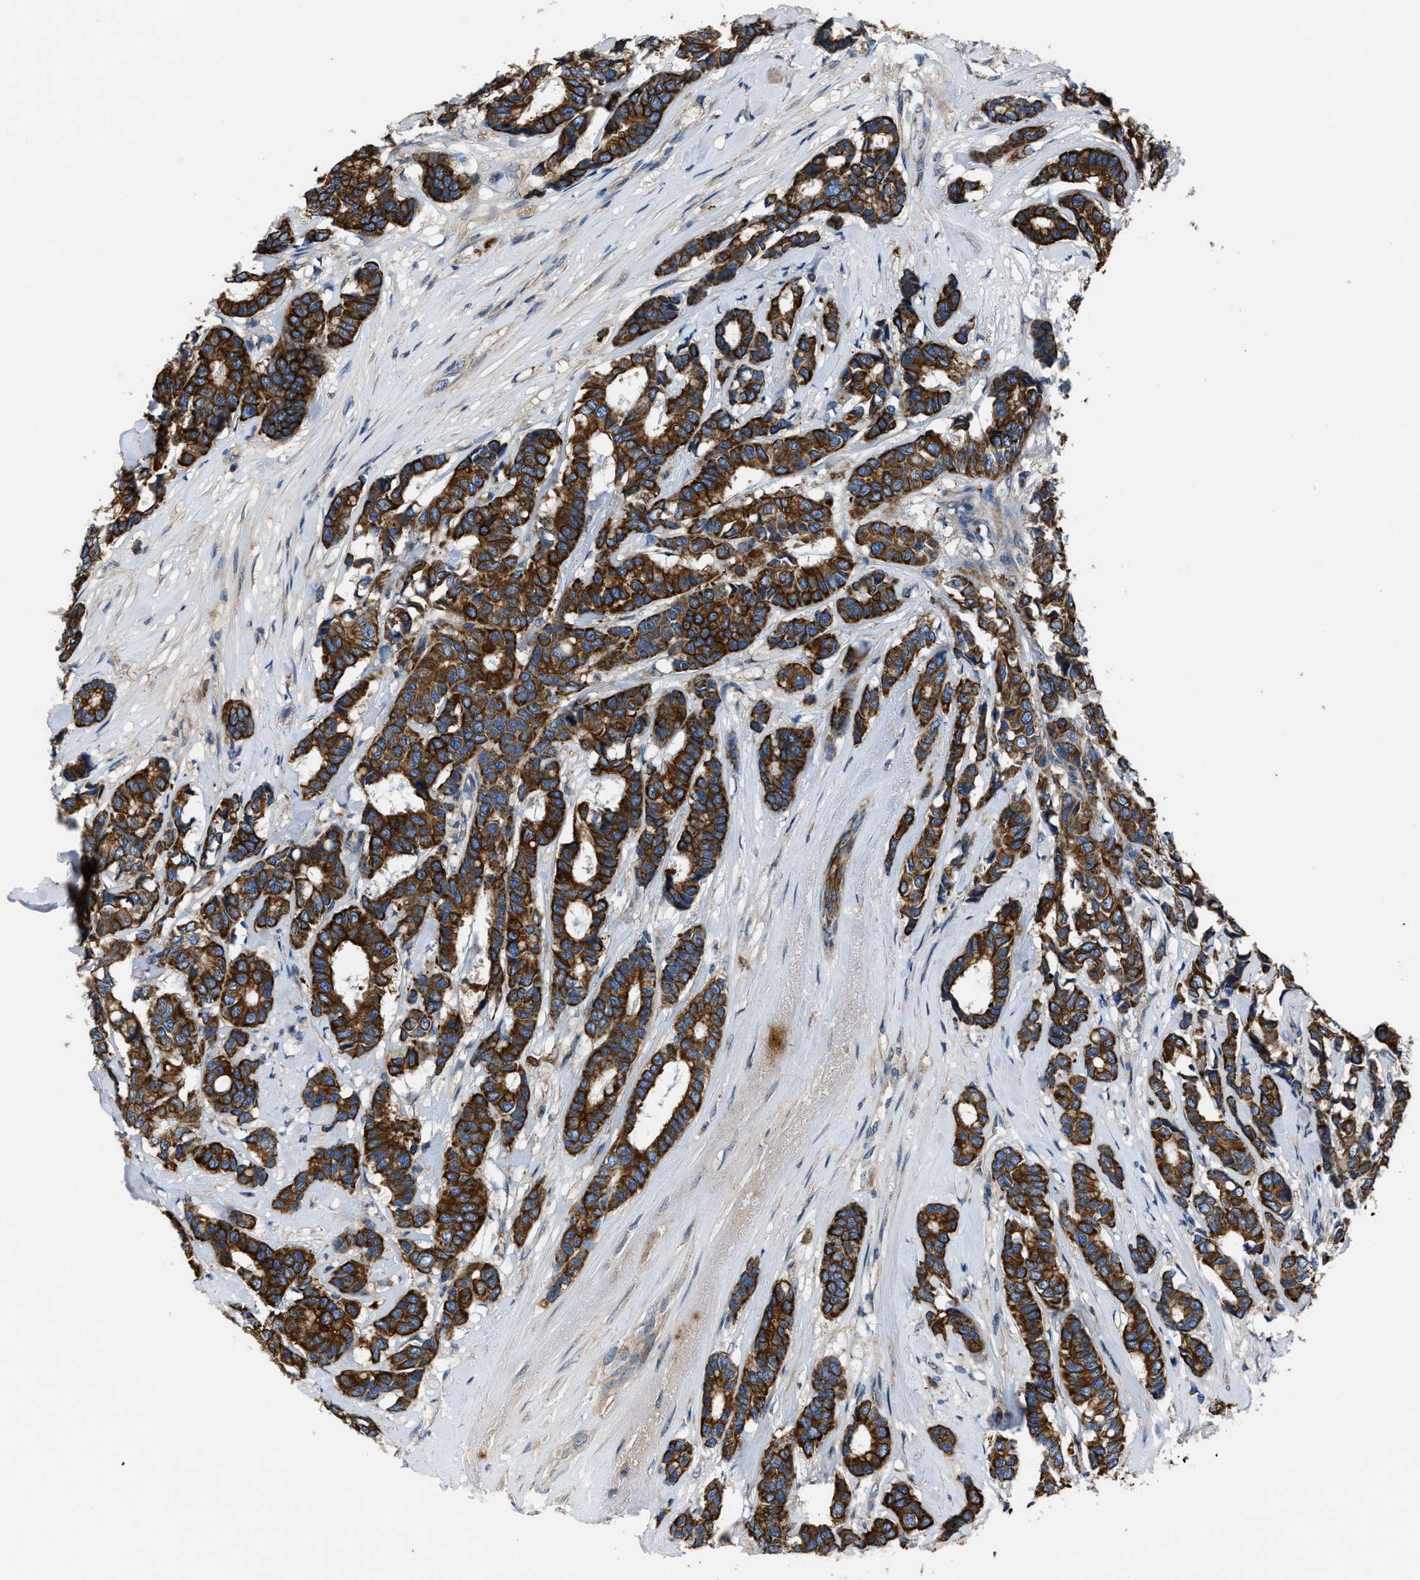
{"staining": {"intensity": "strong", "quantity": ">75%", "location": "cytoplasmic/membranous"}, "tissue": "breast cancer", "cell_type": "Tumor cells", "image_type": "cancer", "snomed": [{"axis": "morphology", "description": "Duct carcinoma"}, {"axis": "topography", "description": "Breast"}], "caption": "Immunohistochemical staining of human breast cancer exhibits high levels of strong cytoplasmic/membranous protein expression in approximately >75% of tumor cells. The protein is shown in brown color, while the nuclei are stained blue.", "gene": "ERC1", "patient": {"sex": "female", "age": 87}}